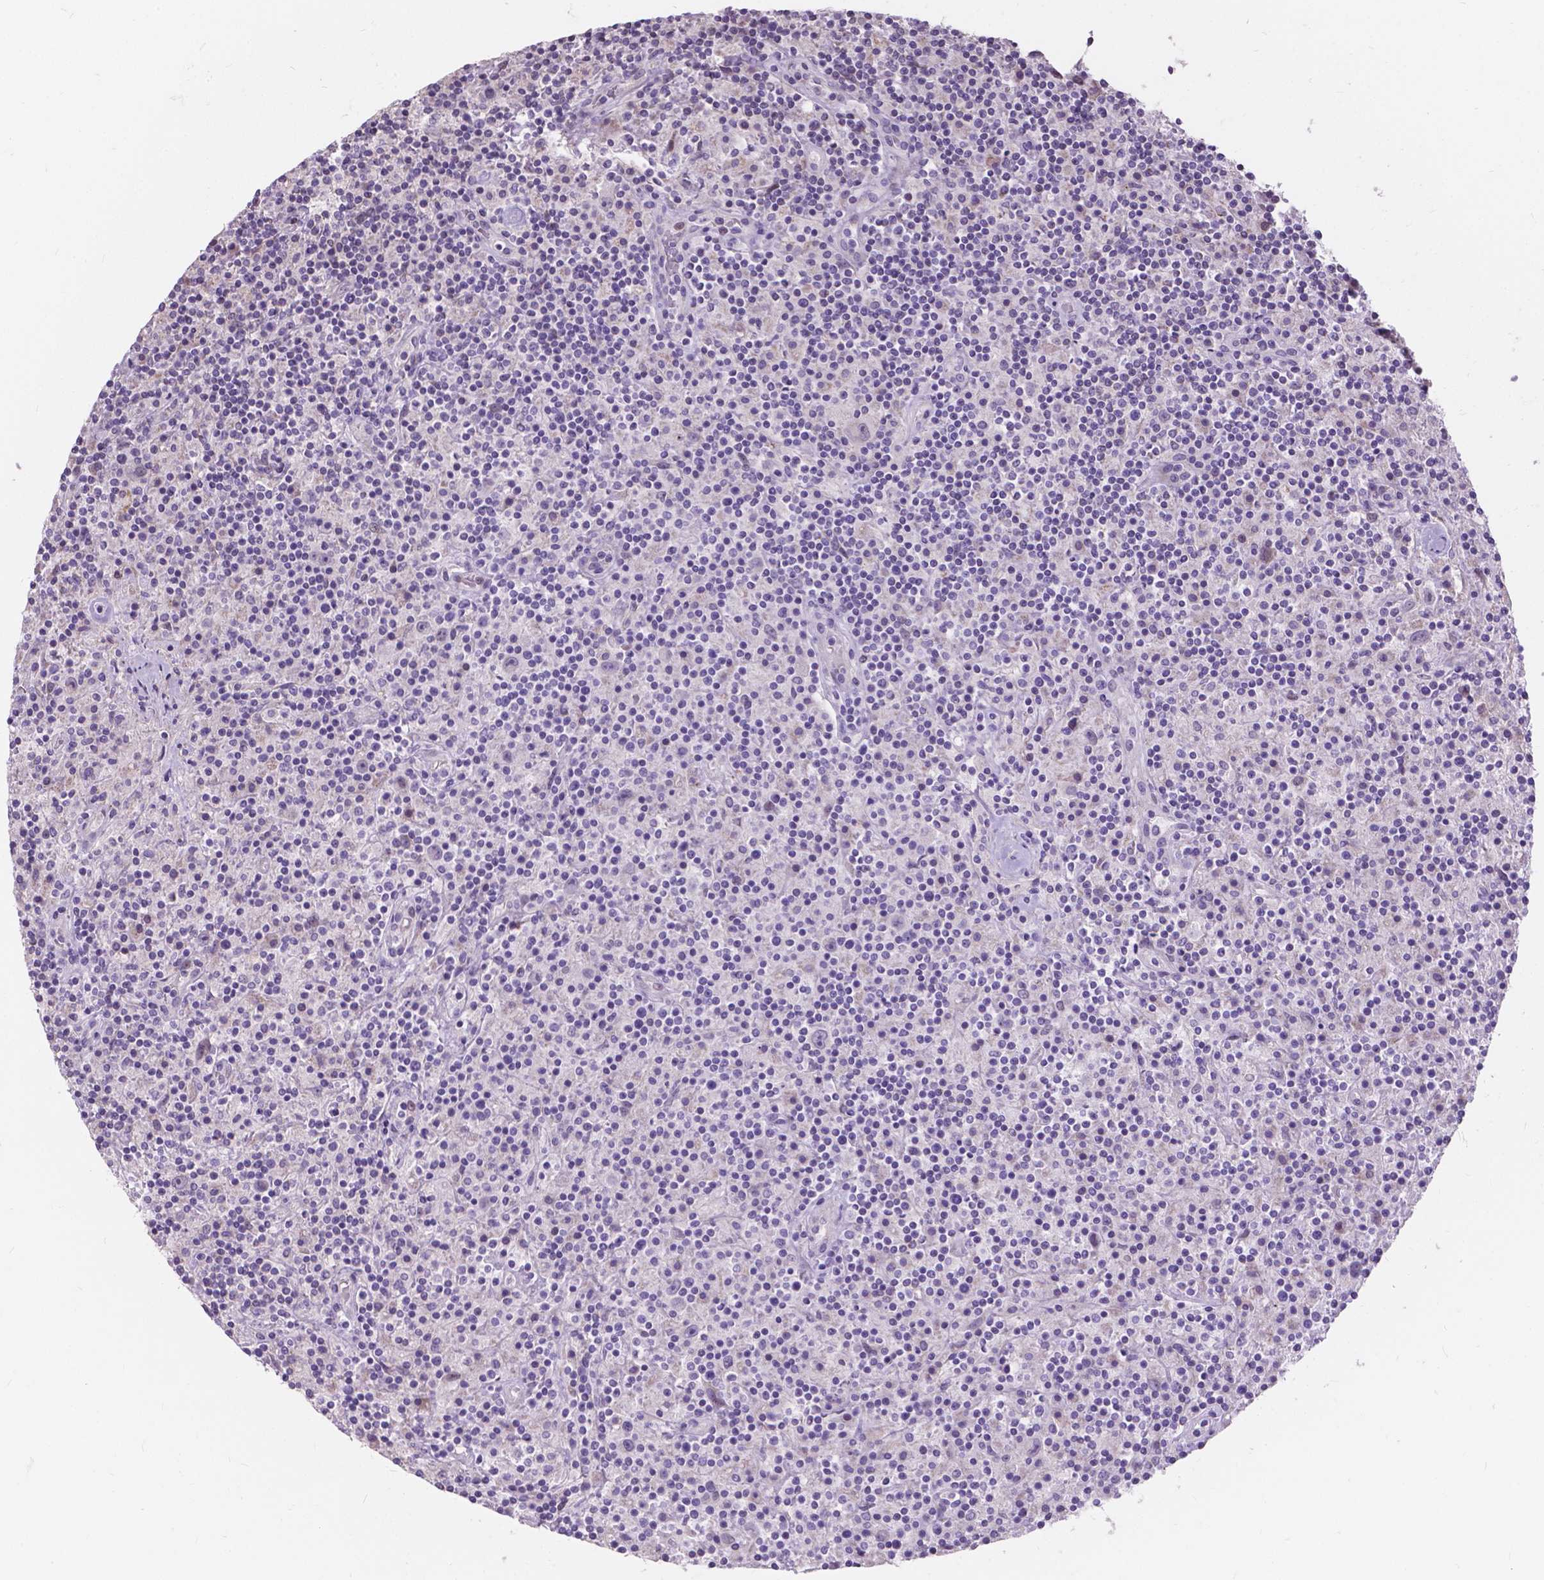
{"staining": {"intensity": "negative", "quantity": "none", "location": "none"}, "tissue": "lymphoma", "cell_type": "Tumor cells", "image_type": "cancer", "snomed": [{"axis": "morphology", "description": "Hodgkin's disease, NOS"}, {"axis": "topography", "description": "Lymph node"}], "caption": "IHC of human lymphoma reveals no staining in tumor cells. Brightfield microscopy of immunohistochemistry (IHC) stained with DAB (brown) and hematoxylin (blue), captured at high magnification.", "gene": "MYH14", "patient": {"sex": "male", "age": 70}}